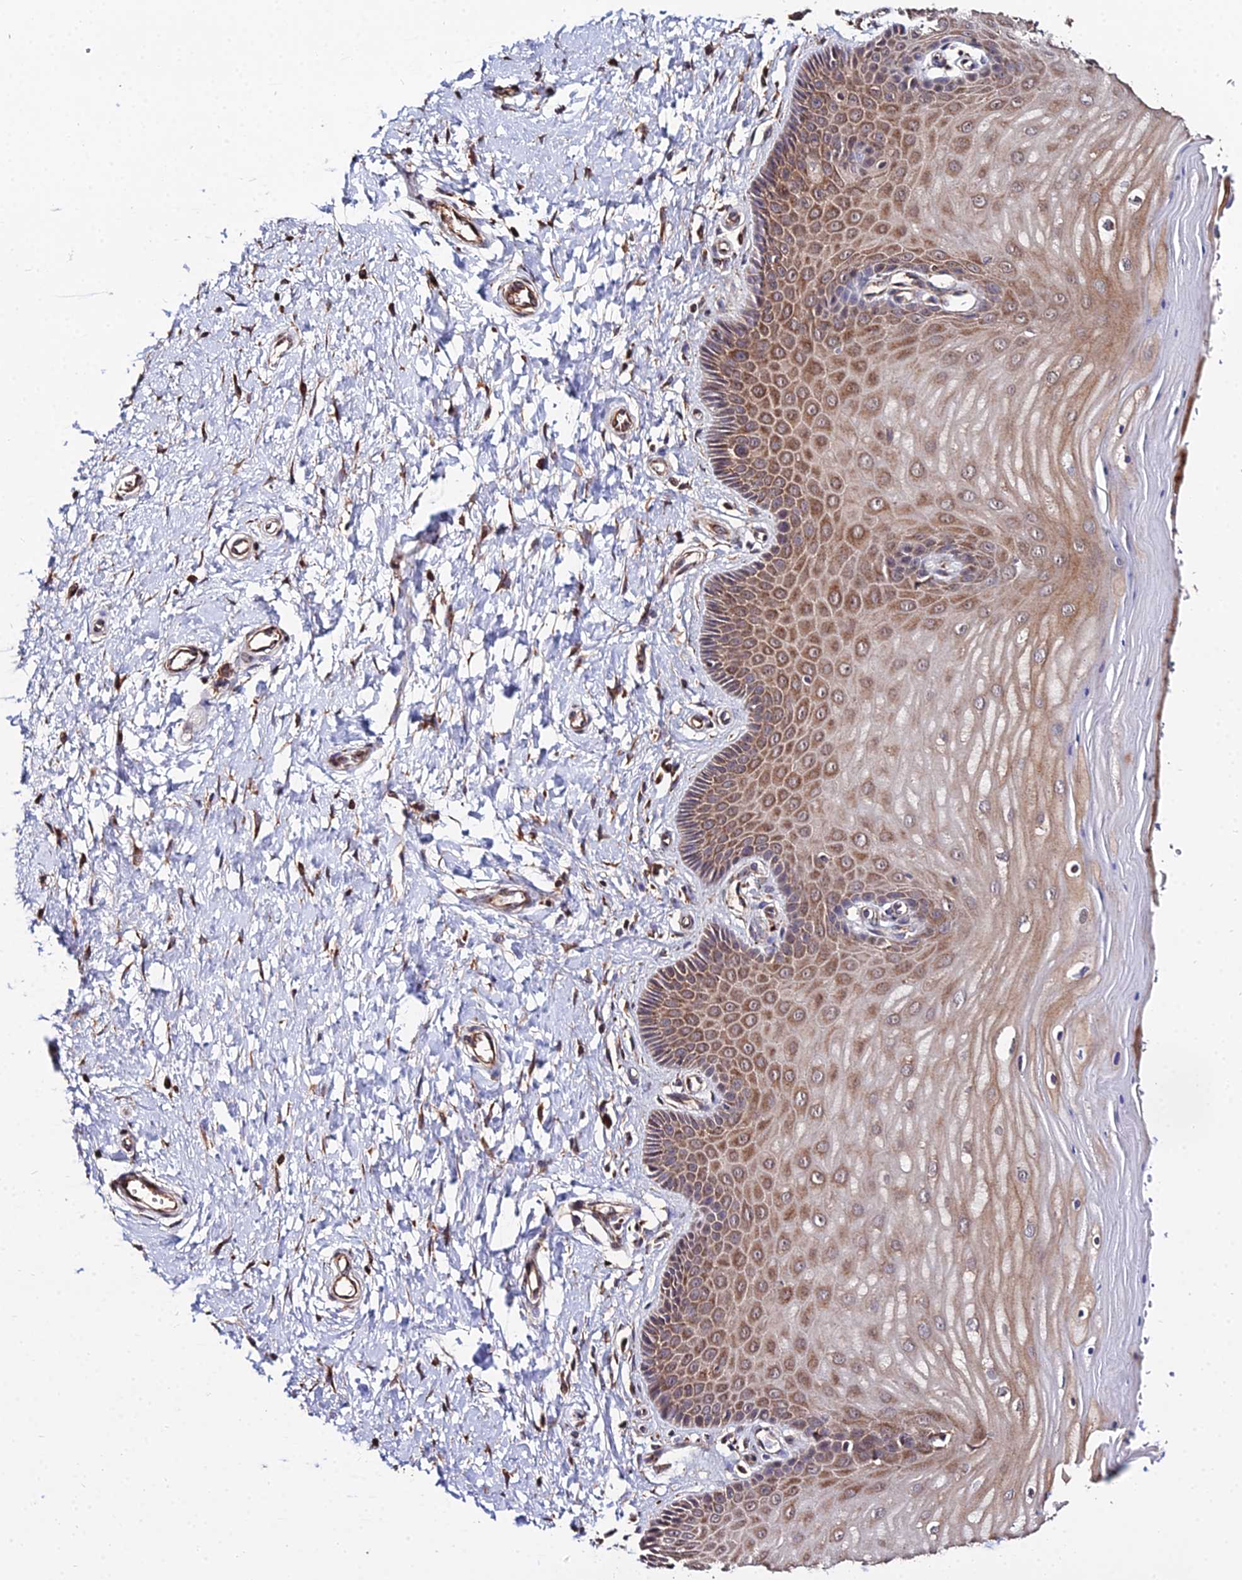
{"staining": {"intensity": "moderate", "quantity": ">75%", "location": "cytoplasmic/membranous"}, "tissue": "cervix", "cell_type": "Glandular cells", "image_type": "normal", "snomed": [{"axis": "morphology", "description": "Normal tissue, NOS"}, {"axis": "topography", "description": "Cervix"}], "caption": "Approximately >75% of glandular cells in benign cervix reveal moderate cytoplasmic/membranous protein staining as visualized by brown immunohistochemical staining.", "gene": "ENSG00000258465", "patient": {"sex": "female", "age": 55}}